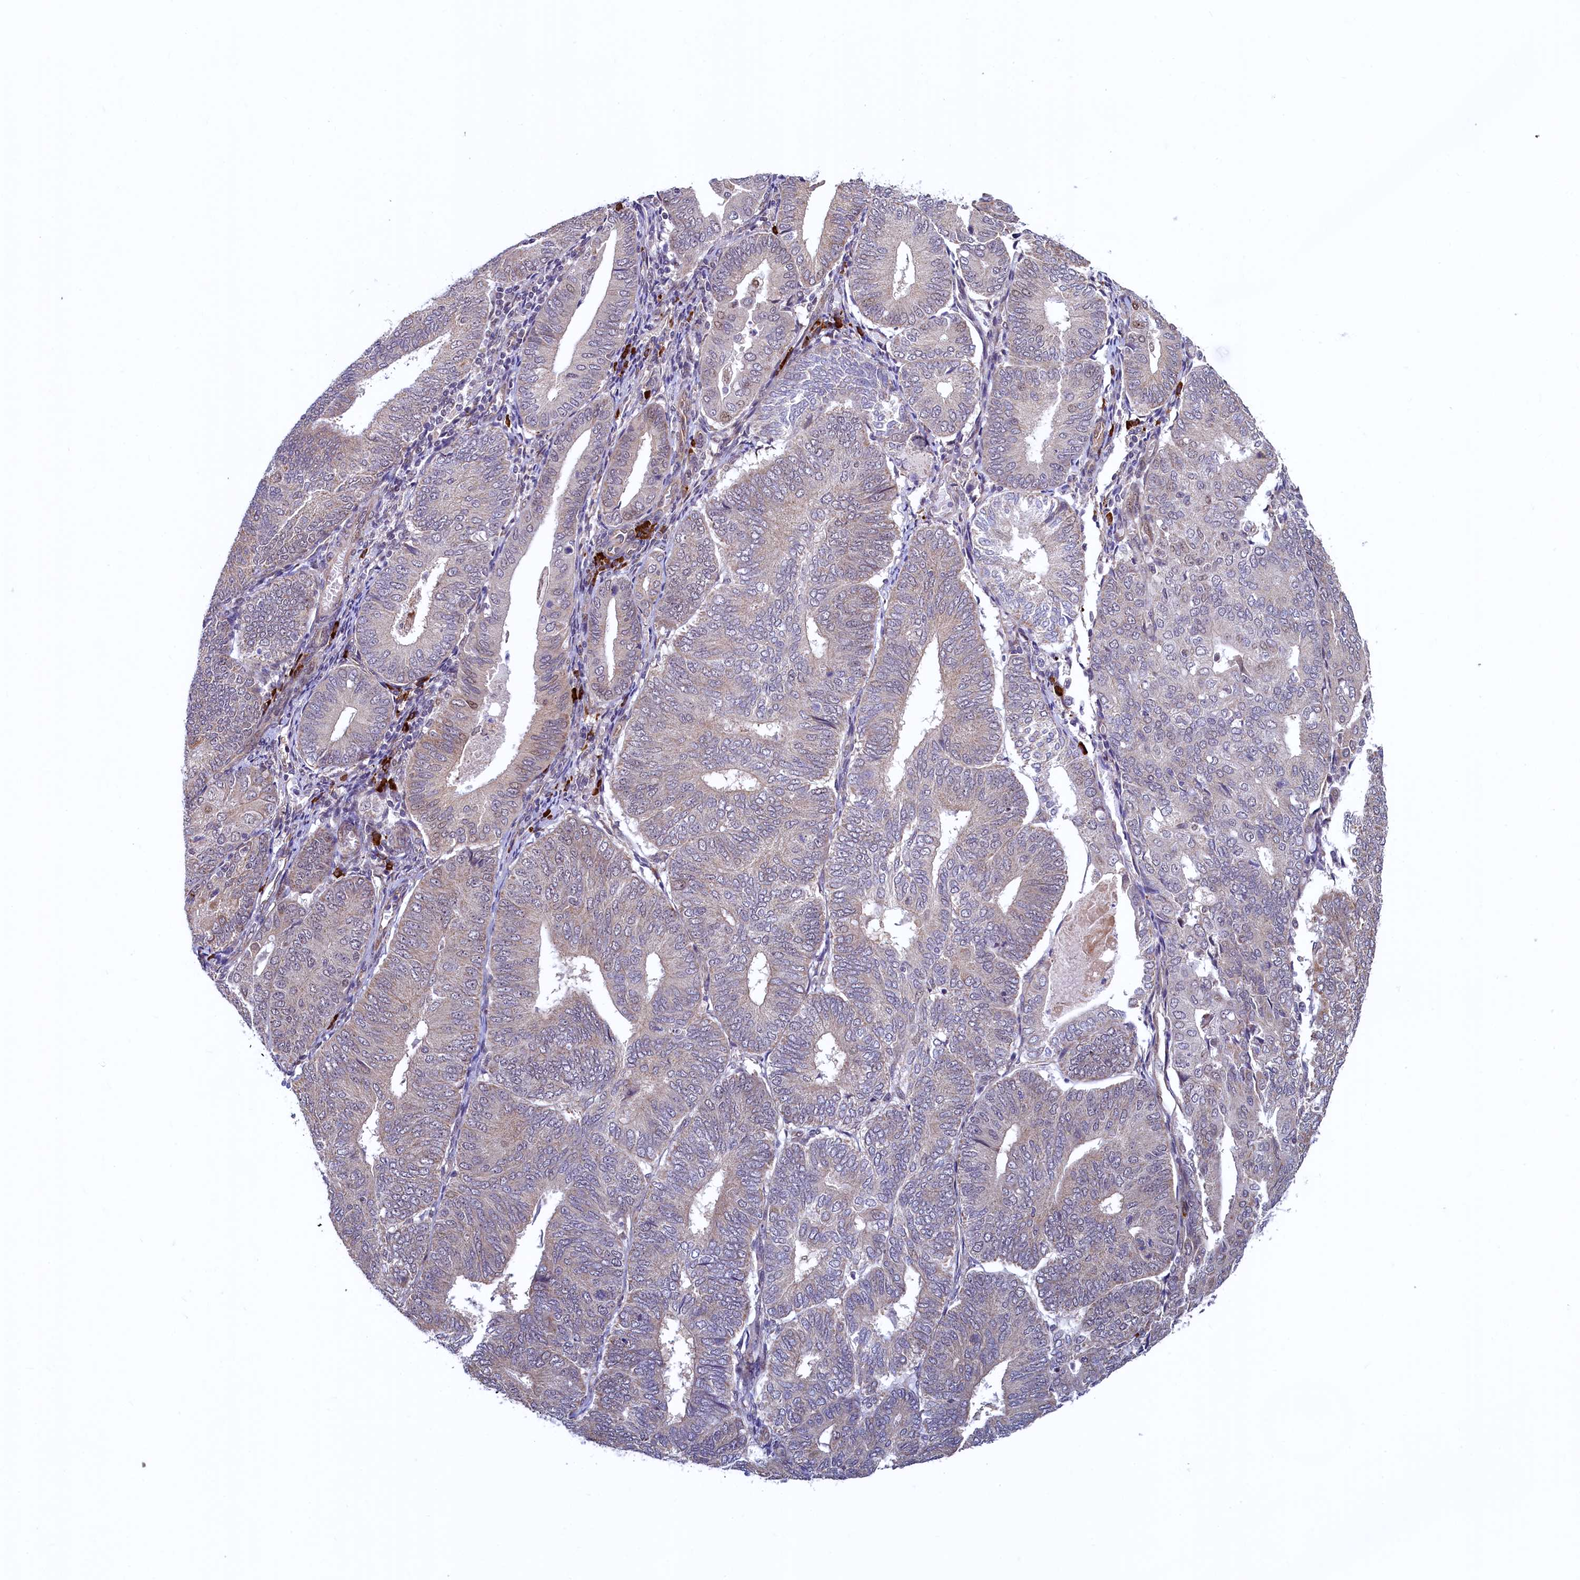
{"staining": {"intensity": "weak", "quantity": "<25%", "location": "cytoplasmic/membranous"}, "tissue": "endometrial cancer", "cell_type": "Tumor cells", "image_type": "cancer", "snomed": [{"axis": "morphology", "description": "Adenocarcinoma, NOS"}, {"axis": "topography", "description": "Endometrium"}], "caption": "IHC micrograph of neoplastic tissue: endometrial cancer stained with DAB displays no significant protein staining in tumor cells. (Brightfield microscopy of DAB (3,3'-diaminobenzidine) immunohistochemistry at high magnification).", "gene": "RBFA", "patient": {"sex": "female", "age": 81}}